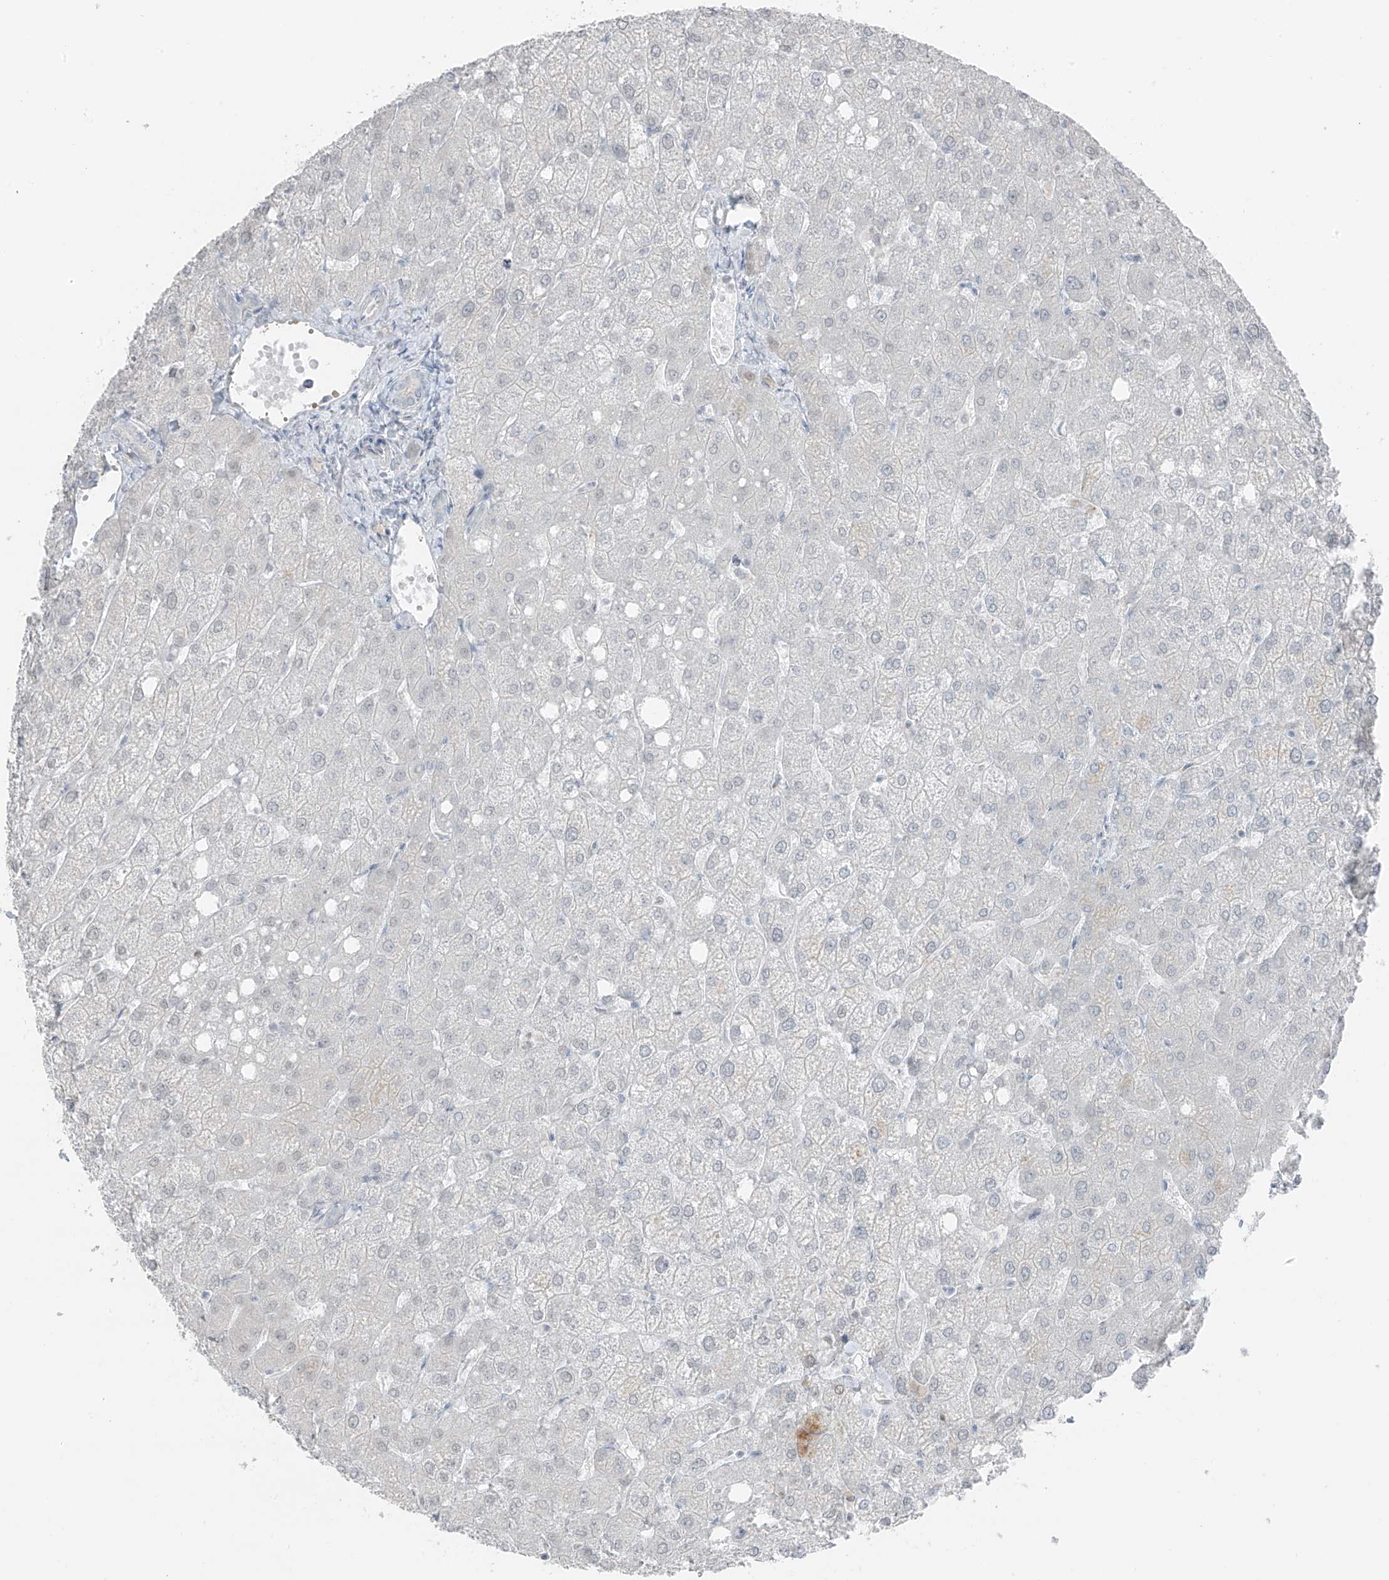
{"staining": {"intensity": "negative", "quantity": "none", "location": "none"}, "tissue": "liver", "cell_type": "Cholangiocytes", "image_type": "normal", "snomed": [{"axis": "morphology", "description": "Normal tissue, NOS"}, {"axis": "topography", "description": "Liver"}], "caption": "This photomicrograph is of normal liver stained with IHC to label a protein in brown with the nuclei are counter-stained blue. There is no expression in cholangiocytes.", "gene": "PRDM6", "patient": {"sex": "female", "age": 54}}